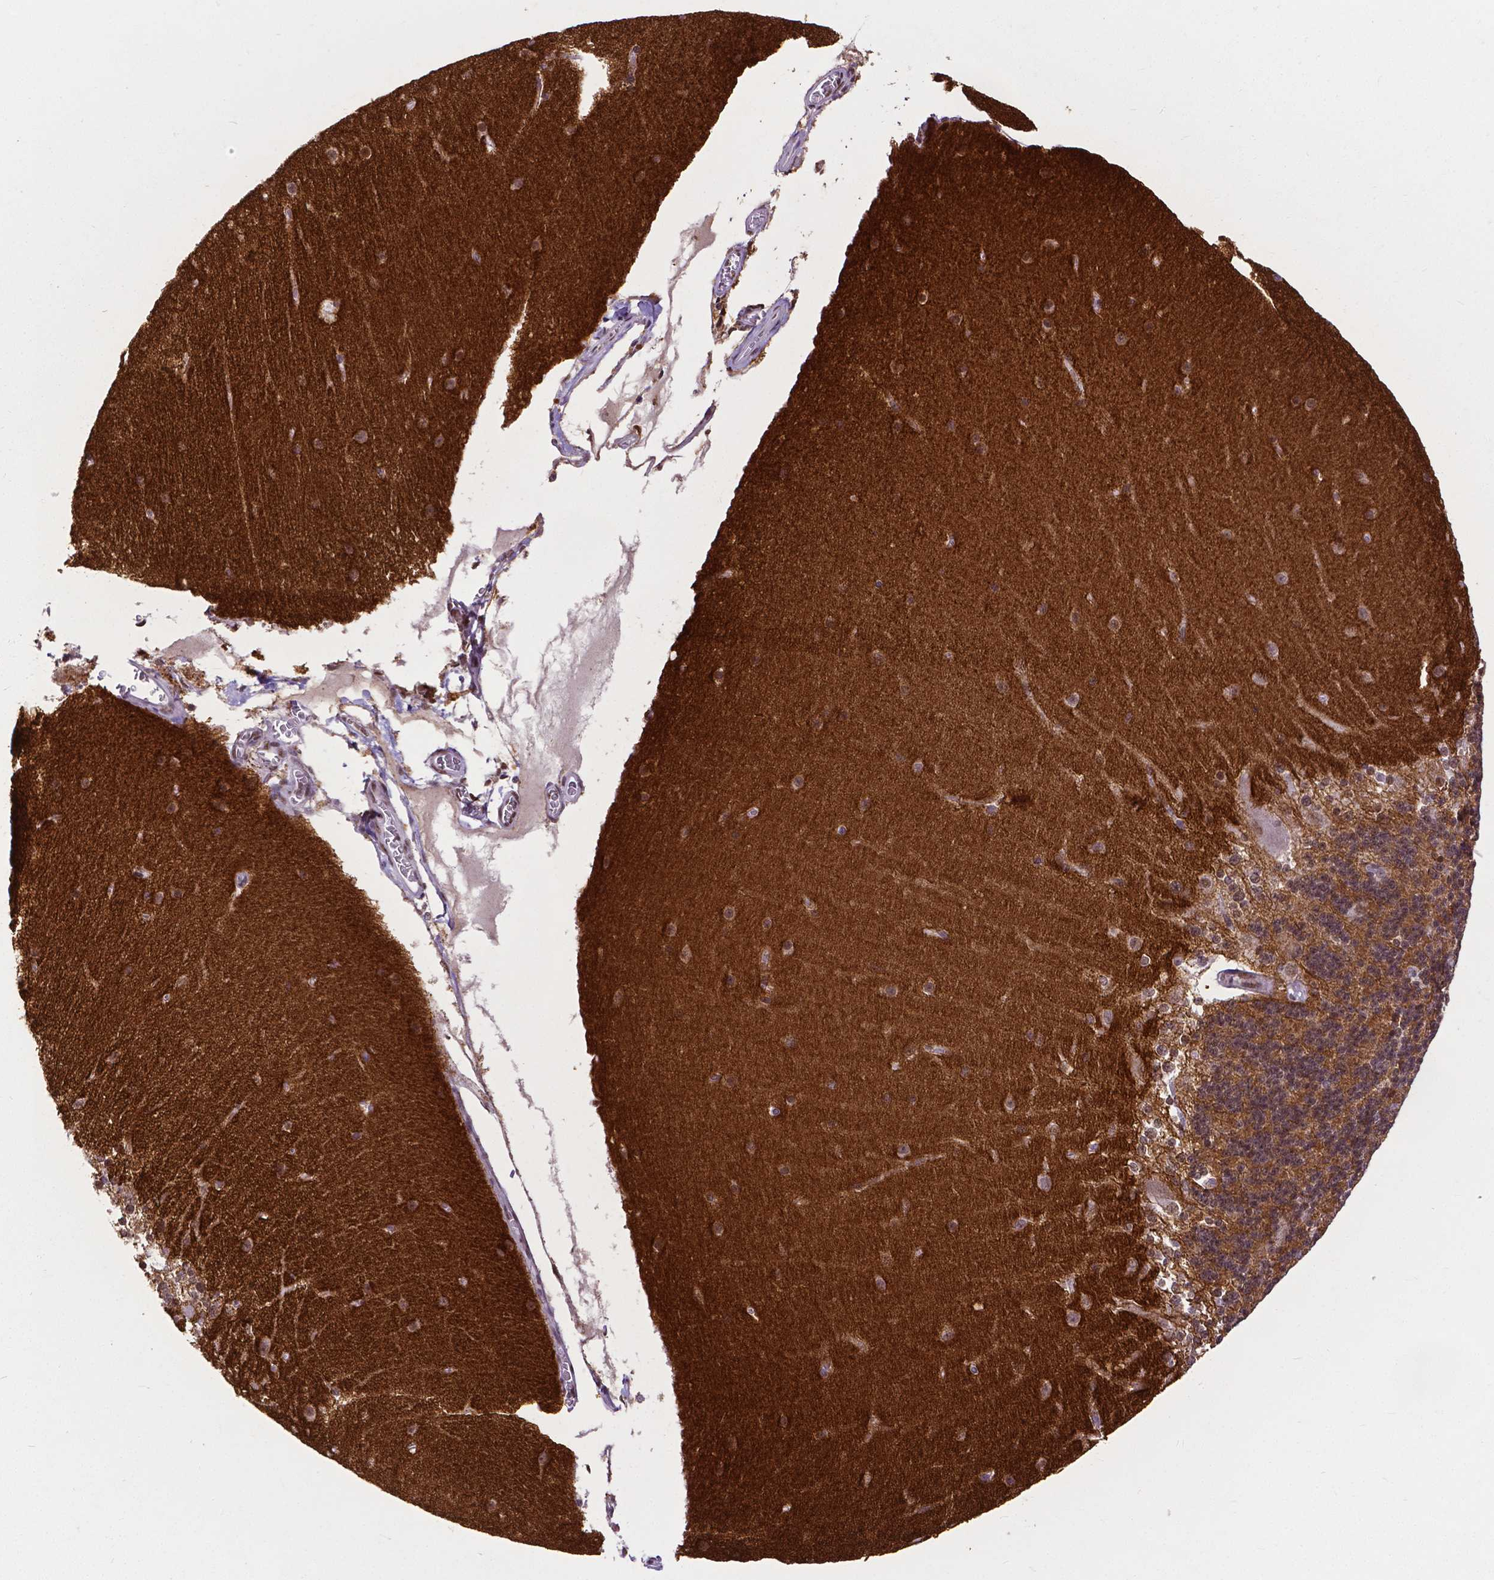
{"staining": {"intensity": "moderate", "quantity": "25%-75%", "location": "cytoplasmic/membranous,nuclear"}, "tissue": "cerebellum", "cell_type": "Cells in granular layer", "image_type": "normal", "snomed": [{"axis": "morphology", "description": "Normal tissue, NOS"}, {"axis": "topography", "description": "Cerebellum"}], "caption": "Immunohistochemistry (IHC) histopathology image of normal human cerebellum stained for a protein (brown), which exhibits medium levels of moderate cytoplasmic/membranous,nuclear staining in approximately 25%-75% of cells in granular layer.", "gene": "ATRX", "patient": {"sex": "female", "age": 19}}